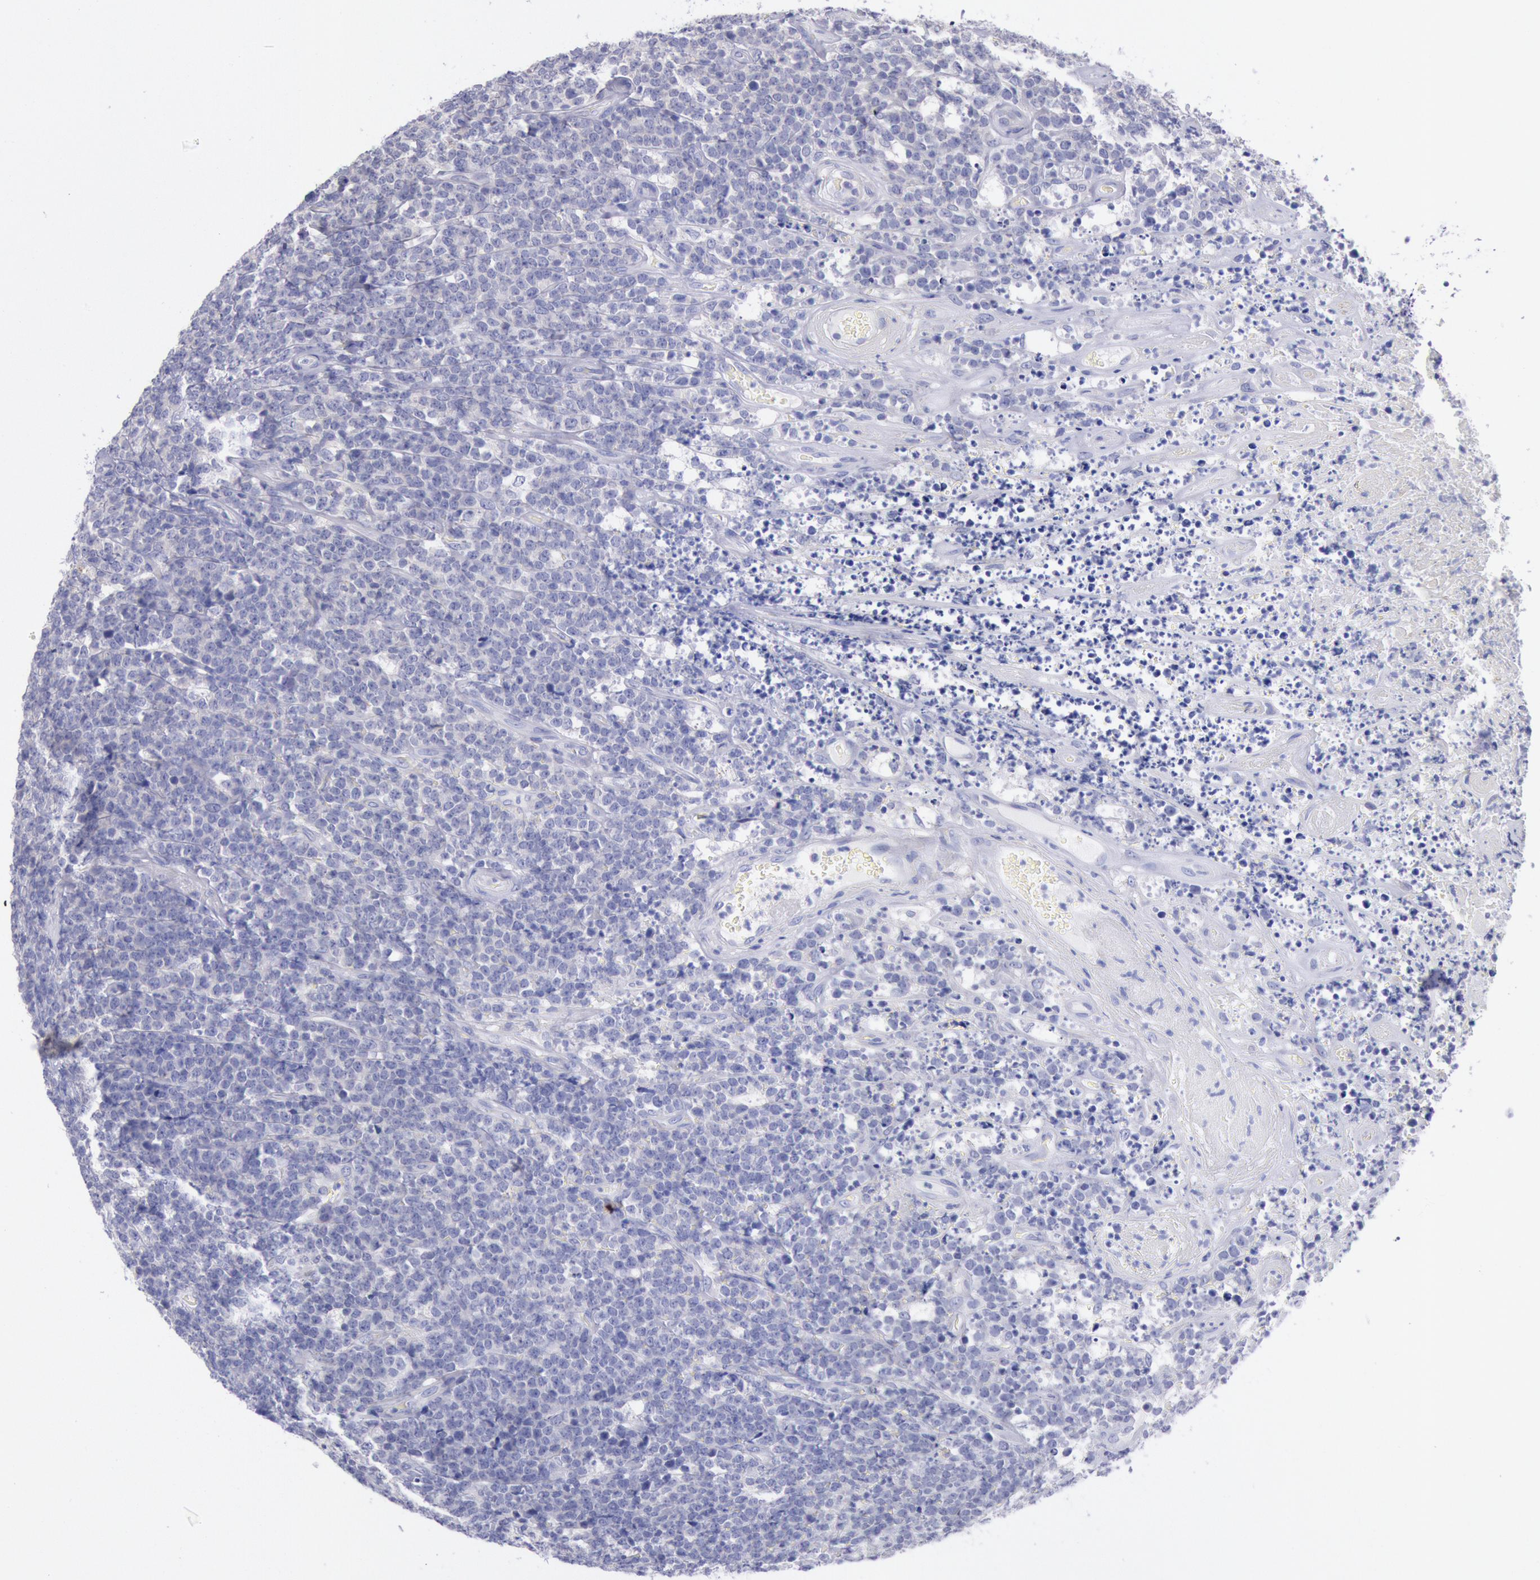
{"staining": {"intensity": "negative", "quantity": "none", "location": "none"}, "tissue": "lymphoma", "cell_type": "Tumor cells", "image_type": "cancer", "snomed": [{"axis": "morphology", "description": "Malignant lymphoma, non-Hodgkin's type, High grade"}, {"axis": "topography", "description": "Small intestine"}, {"axis": "topography", "description": "Colon"}], "caption": "Malignant lymphoma, non-Hodgkin's type (high-grade) was stained to show a protein in brown. There is no significant expression in tumor cells.", "gene": "GAL3ST1", "patient": {"sex": "male", "age": 8}}